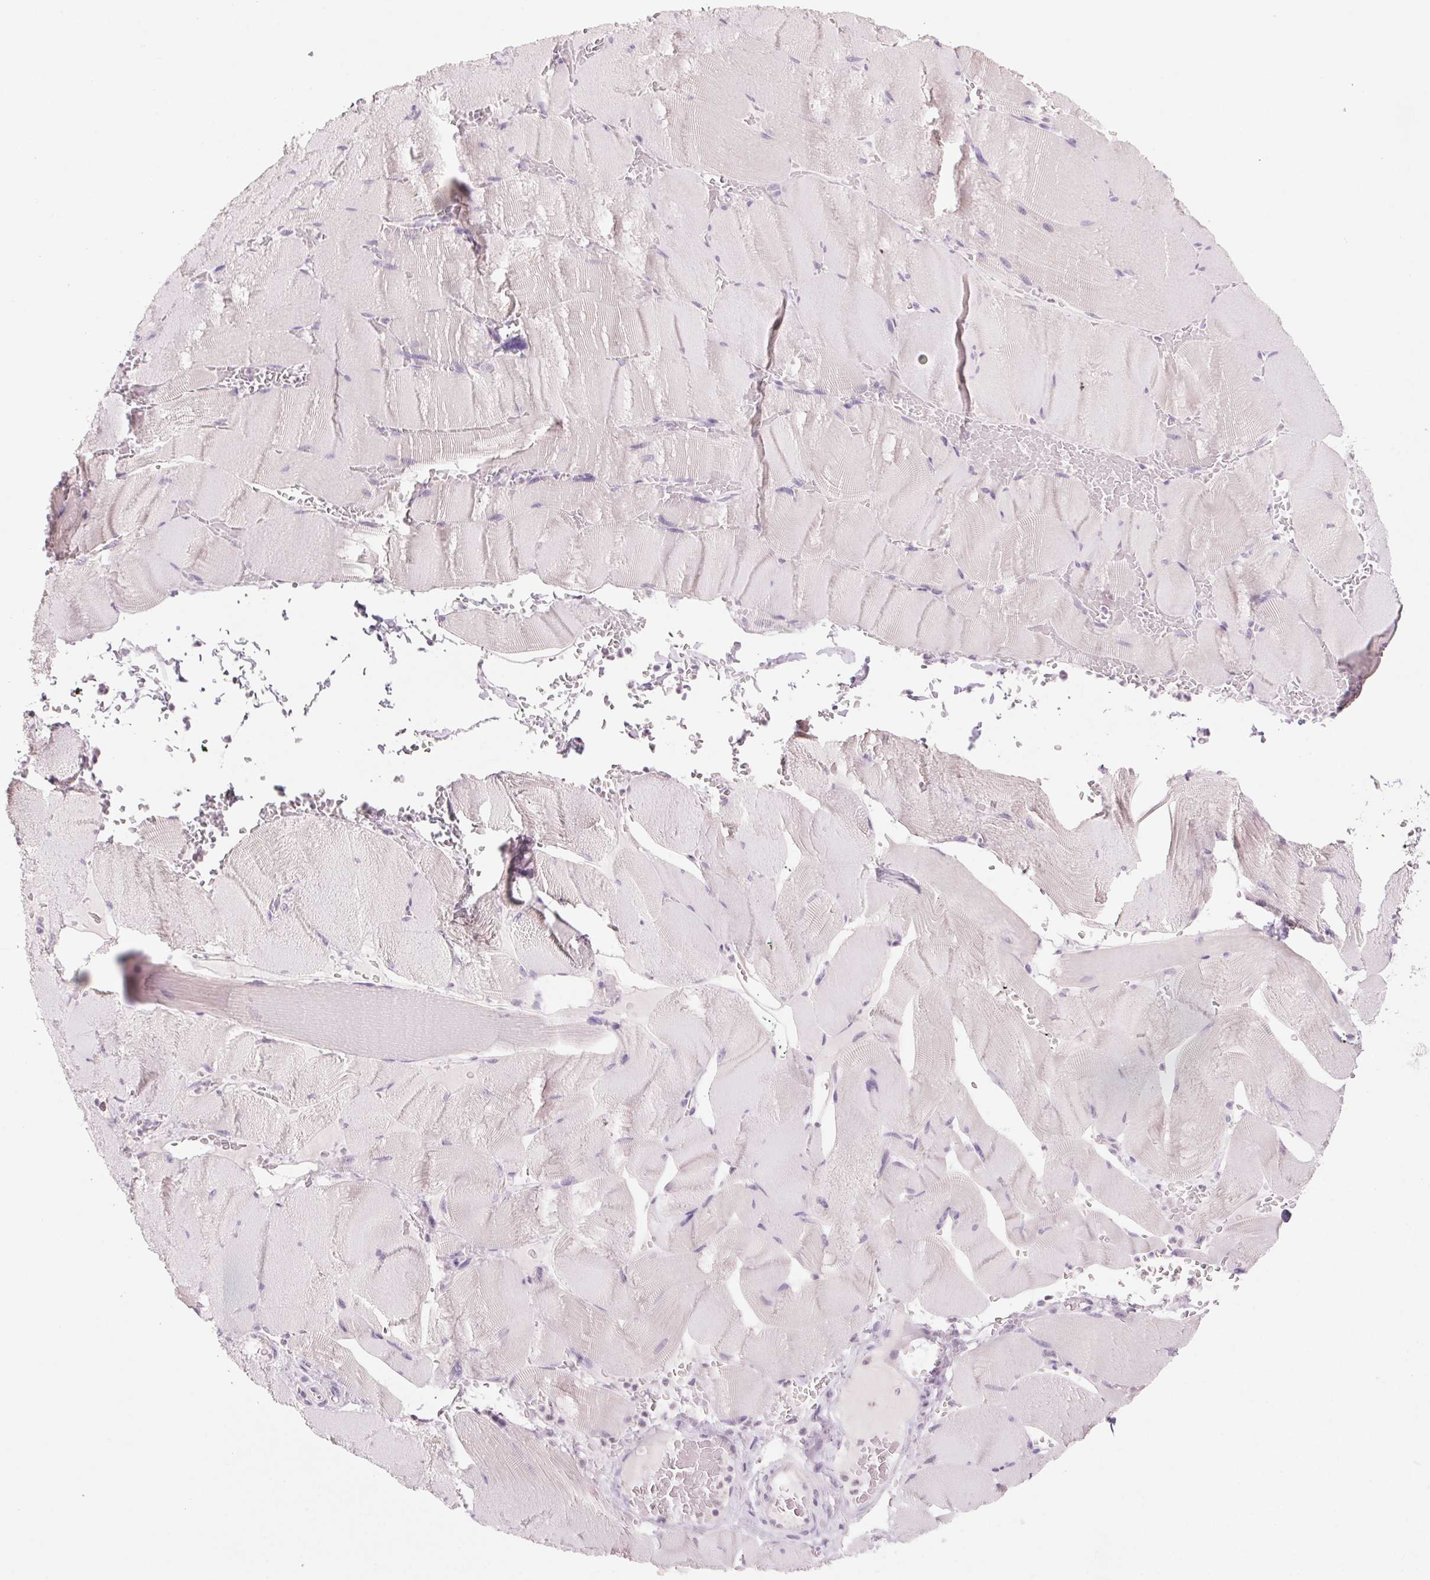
{"staining": {"intensity": "negative", "quantity": "none", "location": "none"}, "tissue": "skeletal muscle", "cell_type": "Myocytes", "image_type": "normal", "snomed": [{"axis": "morphology", "description": "Normal tissue, NOS"}, {"axis": "topography", "description": "Skeletal muscle"}], "caption": "Immunohistochemistry (IHC) image of unremarkable skeletal muscle: human skeletal muscle stained with DAB (3,3'-diaminobenzidine) displays no significant protein expression in myocytes.", "gene": "MPO", "patient": {"sex": "male", "age": 56}}